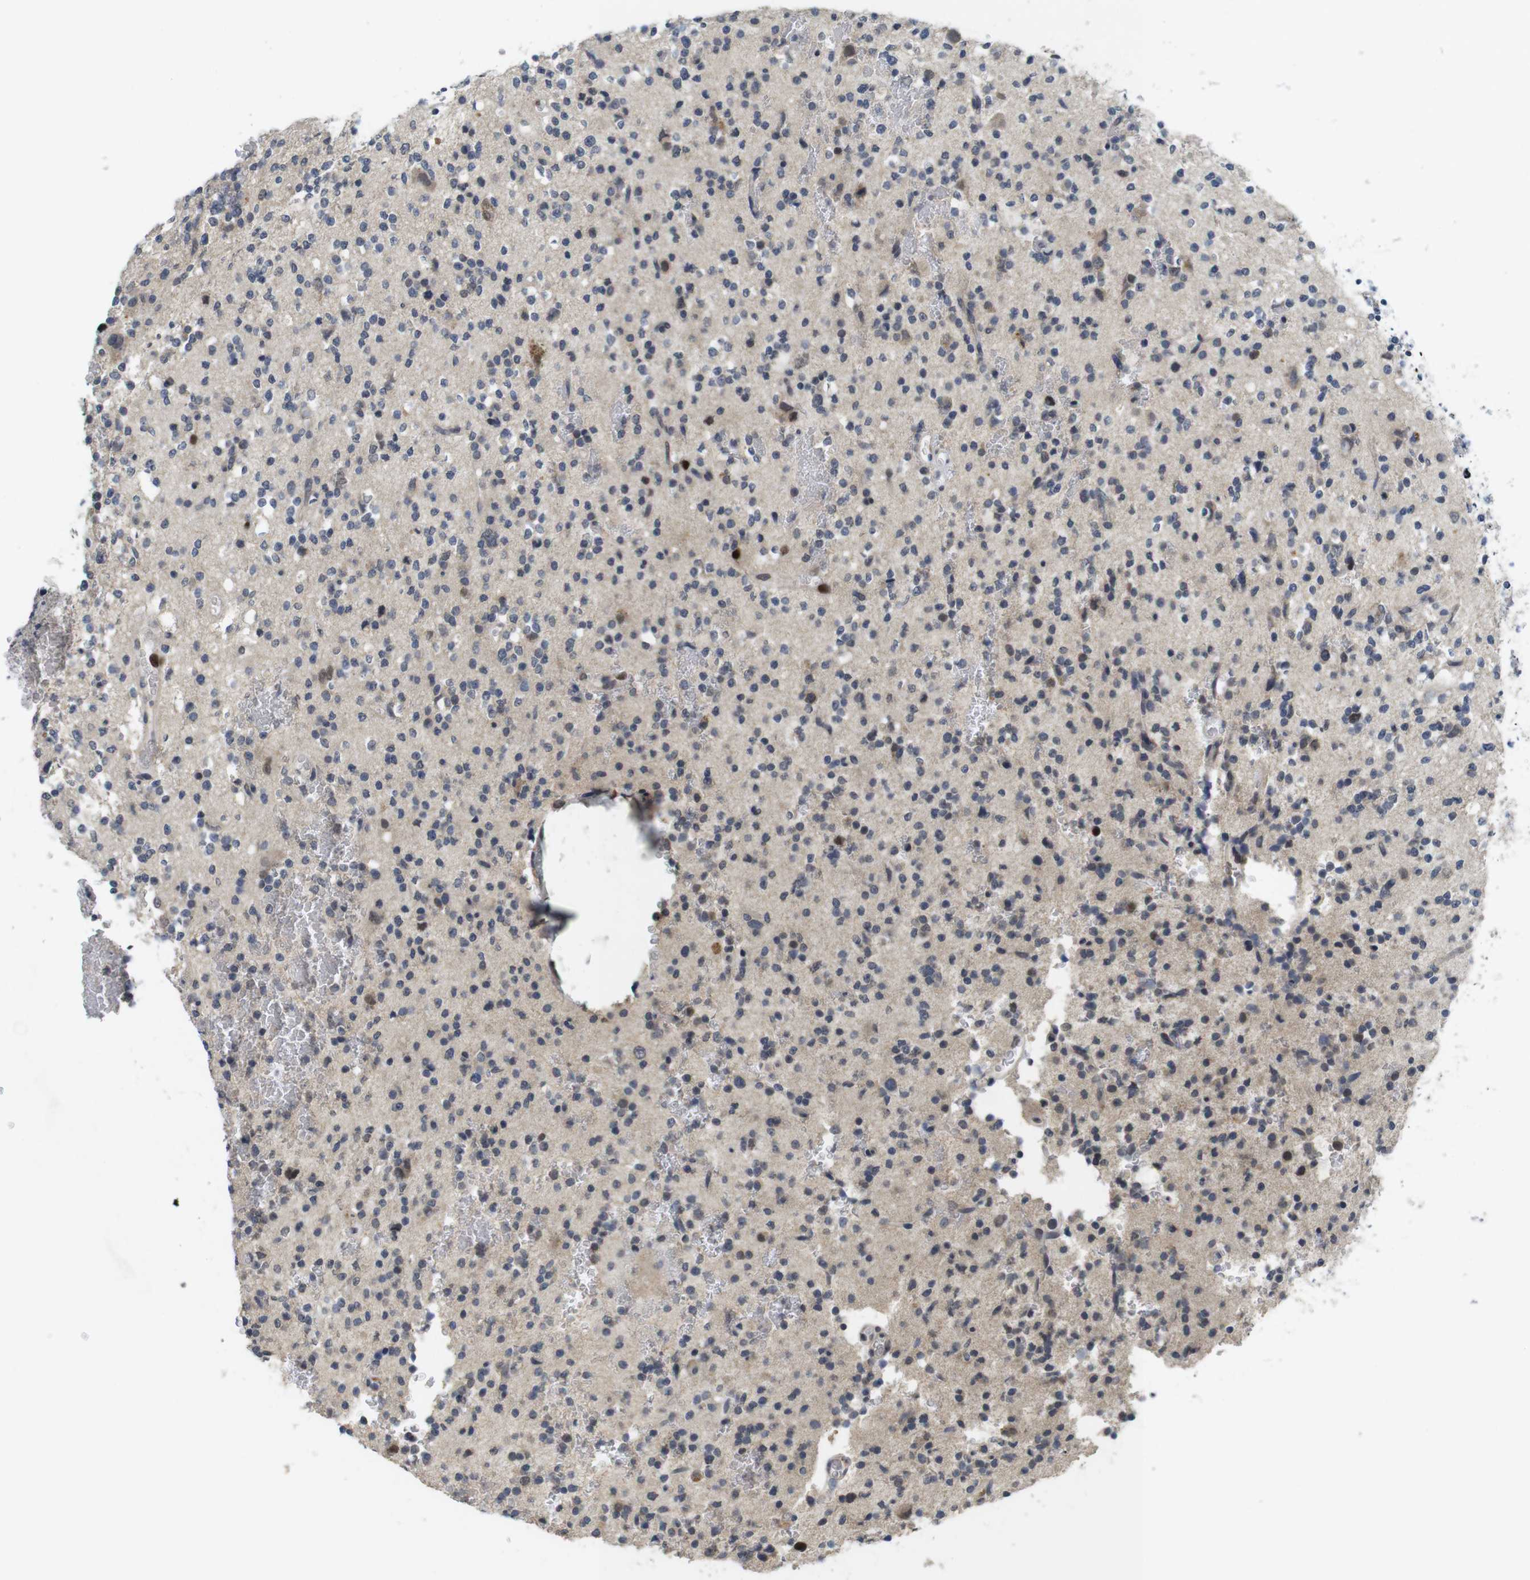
{"staining": {"intensity": "moderate", "quantity": "<25%", "location": "cytoplasmic/membranous,nuclear"}, "tissue": "glioma", "cell_type": "Tumor cells", "image_type": "cancer", "snomed": [{"axis": "morphology", "description": "Glioma, malignant, High grade"}, {"axis": "topography", "description": "Brain"}], "caption": "Protein positivity by IHC displays moderate cytoplasmic/membranous and nuclear expression in approximately <25% of tumor cells in malignant high-grade glioma.", "gene": "SKP2", "patient": {"sex": "male", "age": 47}}